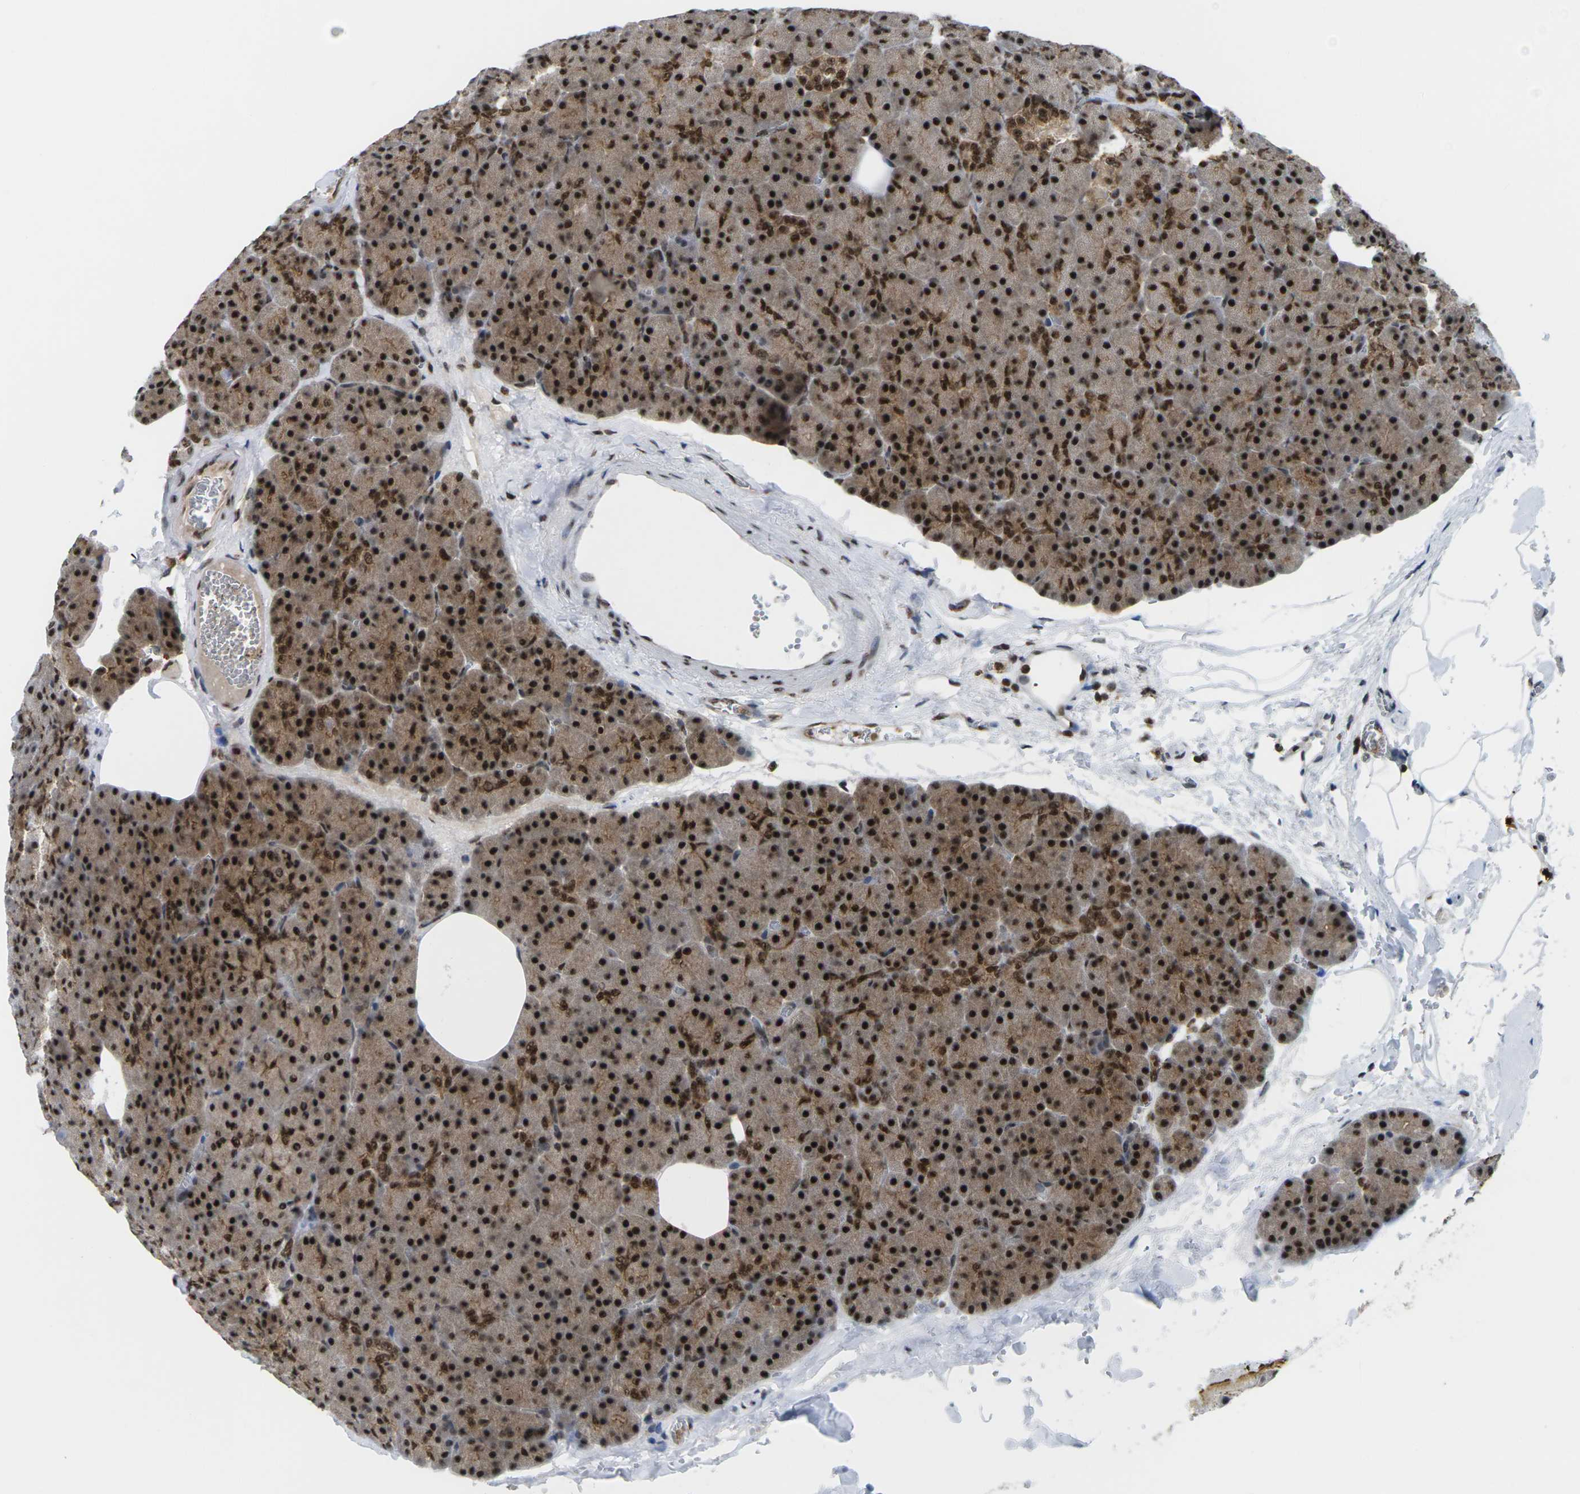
{"staining": {"intensity": "strong", "quantity": ">75%", "location": "cytoplasmic/membranous,nuclear"}, "tissue": "pancreas", "cell_type": "Exocrine glandular cells", "image_type": "normal", "snomed": [{"axis": "morphology", "description": "Normal tissue, NOS"}, {"axis": "topography", "description": "Pancreas"}], "caption": "A brown stain highlights strong cytoplasmic/membranous,nuclear positivity of a protein in exocrine glandular cells of unremarkable pancreas. The staining was performed using DAB to visualize the protein expression in brown, while the nuclei were stained in blue with hematoxylin (Magnification: 20x).", "gene": "MAGOH", "patient": {"sex": "female", "age": 35}}